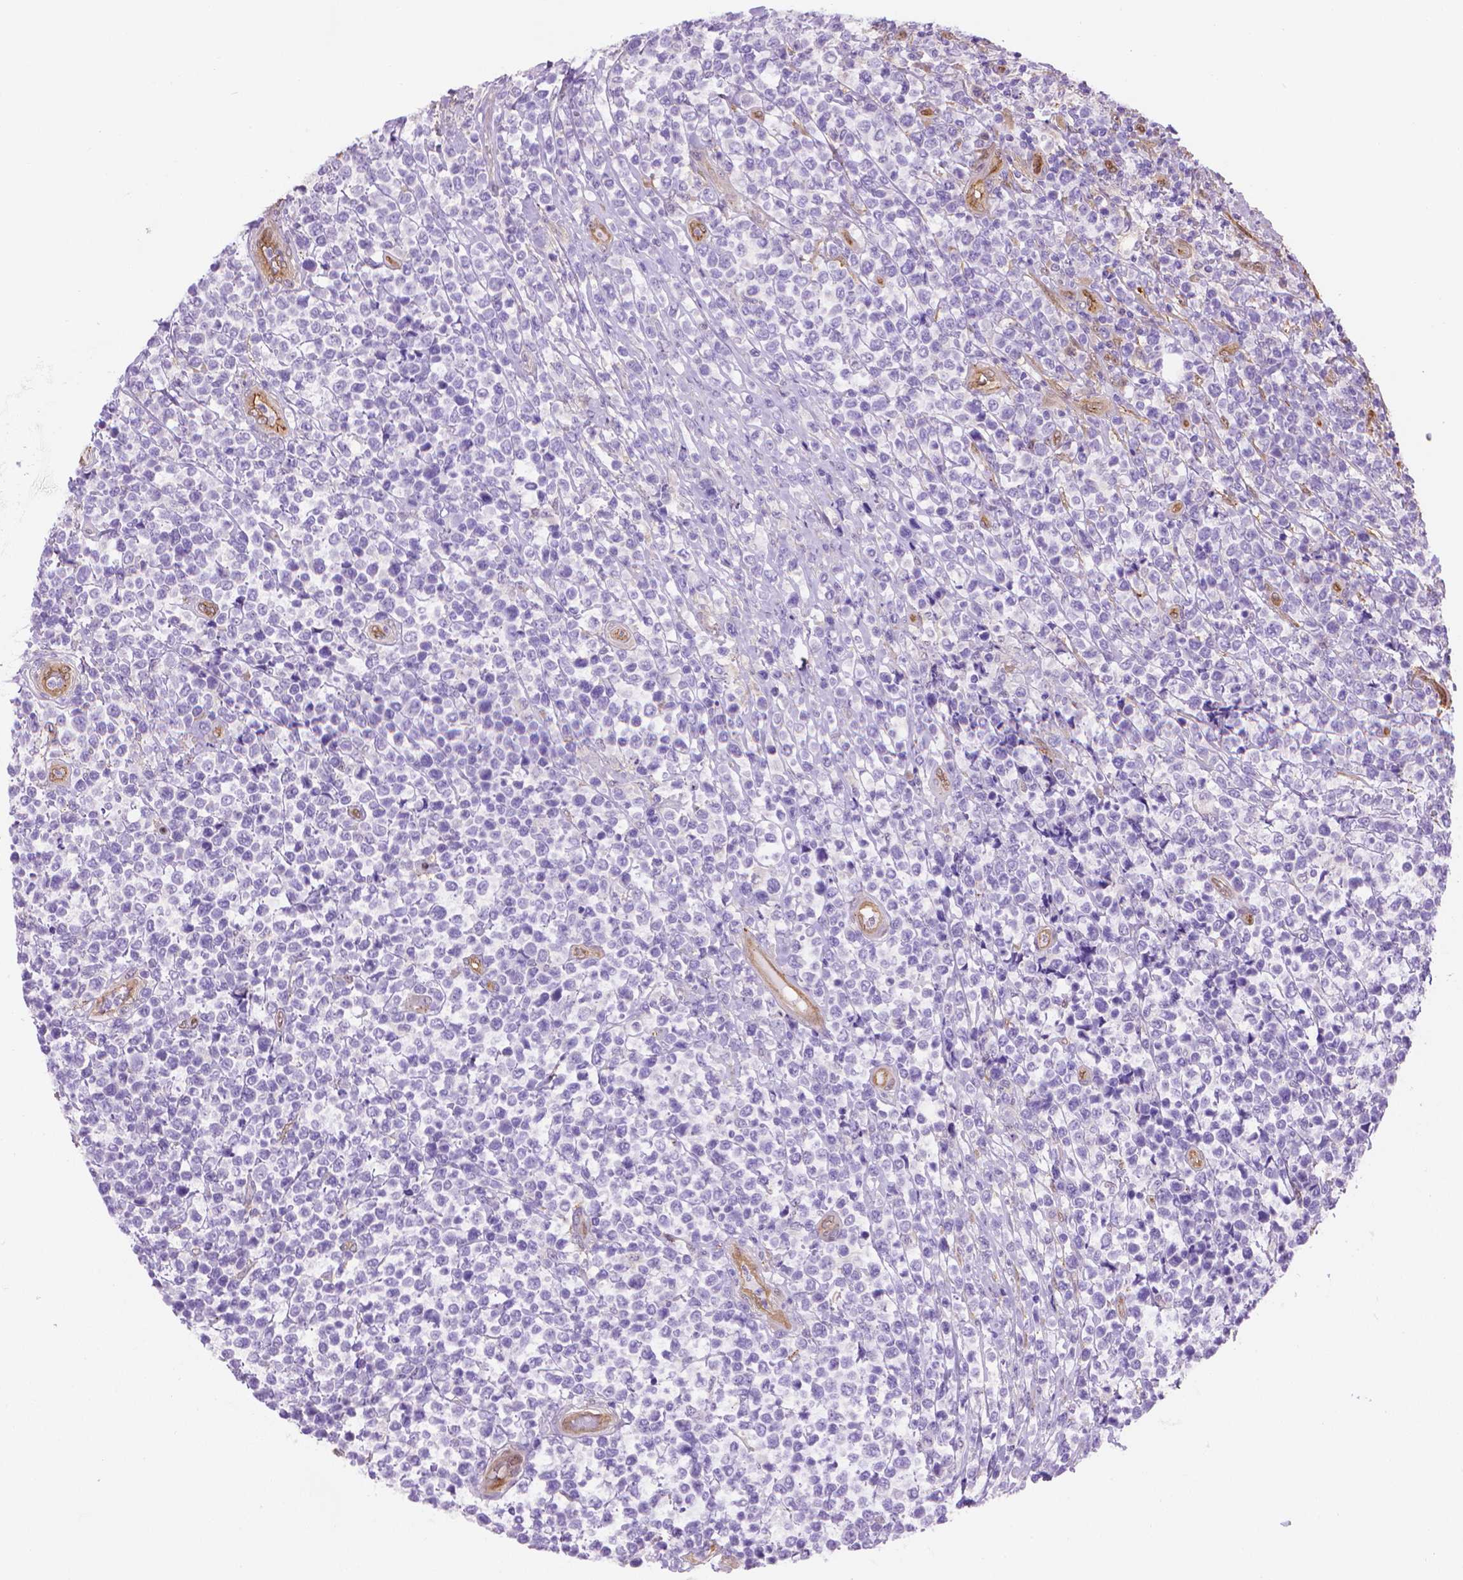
{"staining": {"intensity": "negative", "quantity": "none", "location": "none"}, "tissue": "lymphoma", "cell_type": "Tumor cells", "image_type": "cancer", "snomed": [{"axis": "morphology", "description": "Malignant lymphoma, non-Hodgkin's type, High grade"}, {"axis": "topography", "description": "Soft tissue"}], "caption": "Immunohistochemistry histopathology image of lymphoma stained for a protein (brown), which reveals no positivity in tumor cells.", "gene": "CLIC4", "patient": {"sex": "female", "age": 56}}